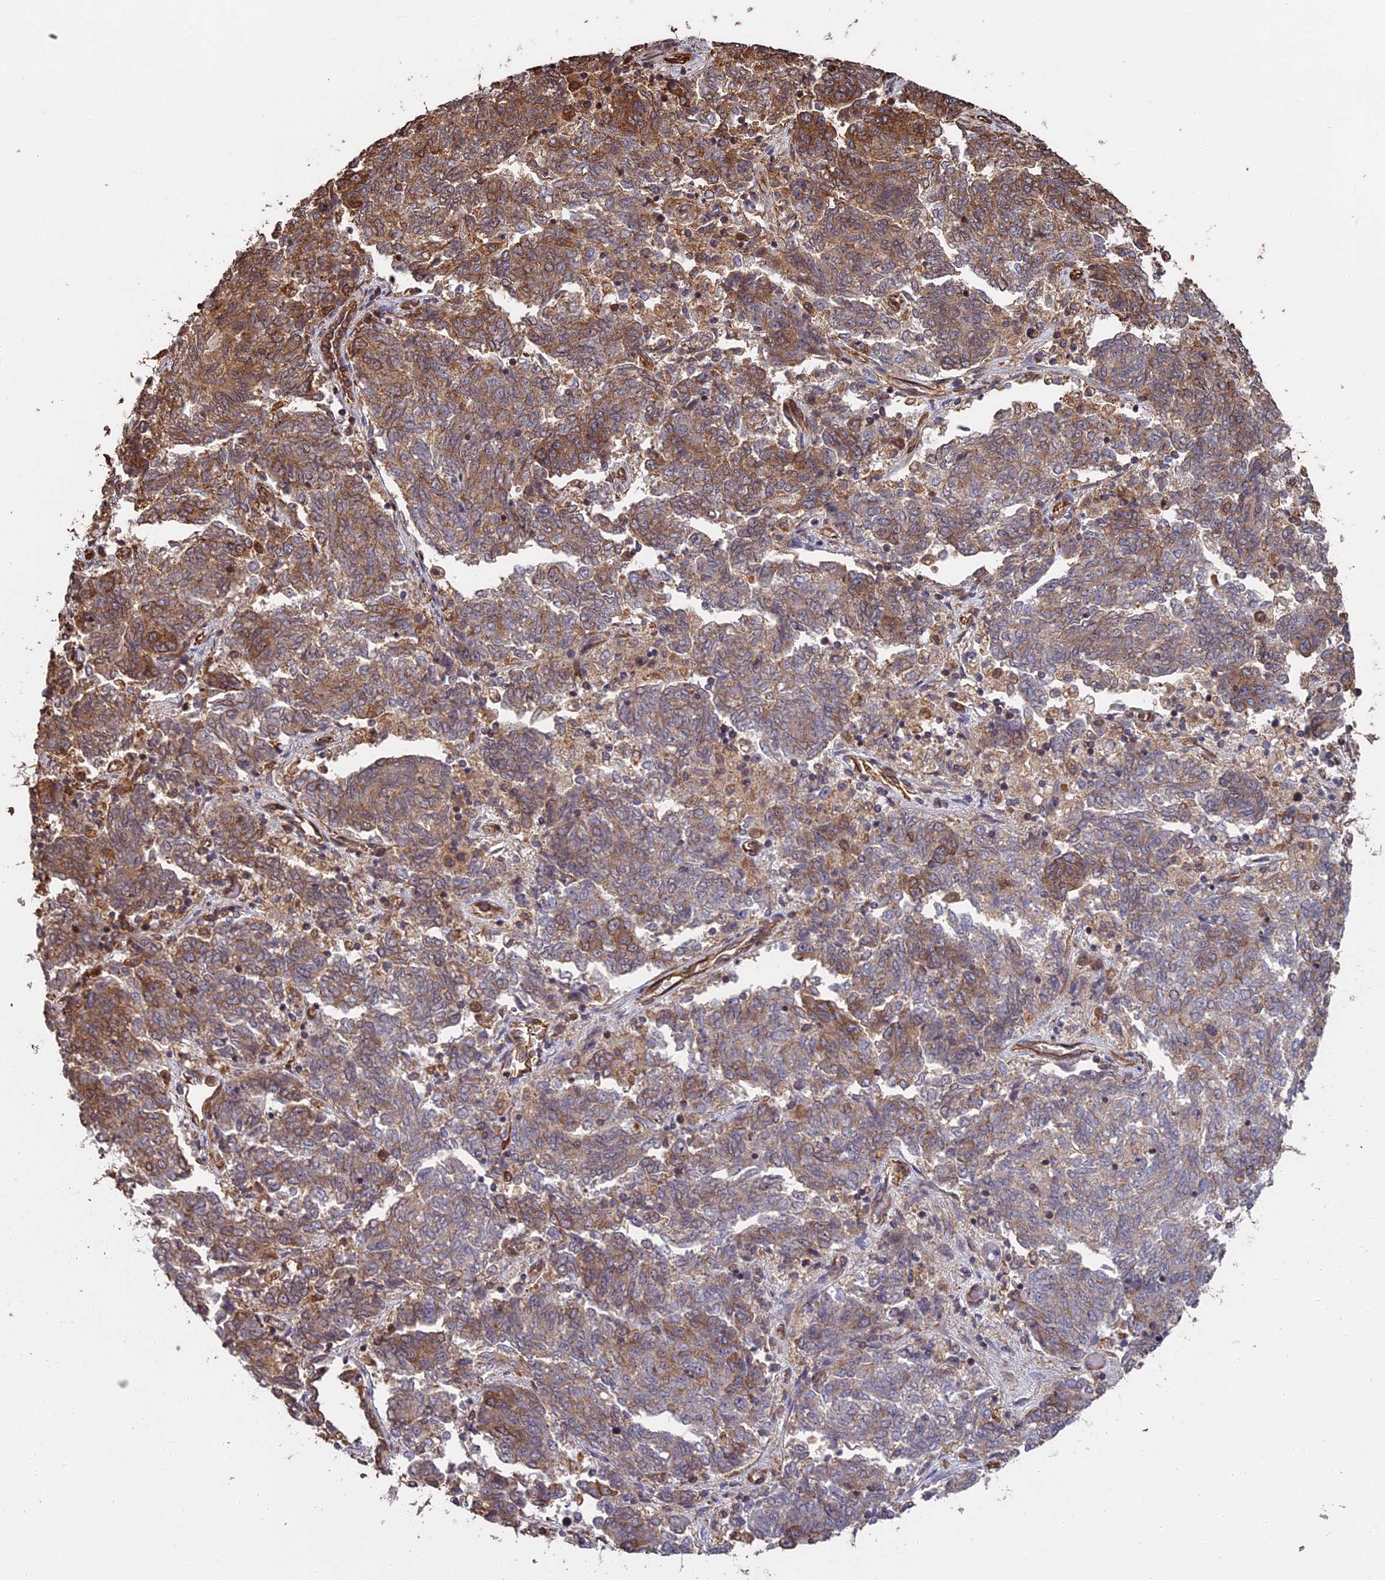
{"staining": {"intensity": "moderate", "quantity": "25%-75%", "location": "cytoplasmic/membranous"}, "tissue": "endometrial cancer", "cell_type": "Tumor cells", "image_type": "cancer", "snomed": [{"axis": "morphology", "description": "Adenocarcinoma, NOS"}, {"axis": "topography", "description": "Endometrium"}], "caption": "The immunohistochemical stain highlights moderate cytoplasmic/membranous expression in tumor cells of adenocarcinoma (endometrial) tissue. The protein of interest is shown in brown color, while the nuclei are stained blue.", "gene": "CCDC124", "patient": {"sex": "female", "age": 80}}